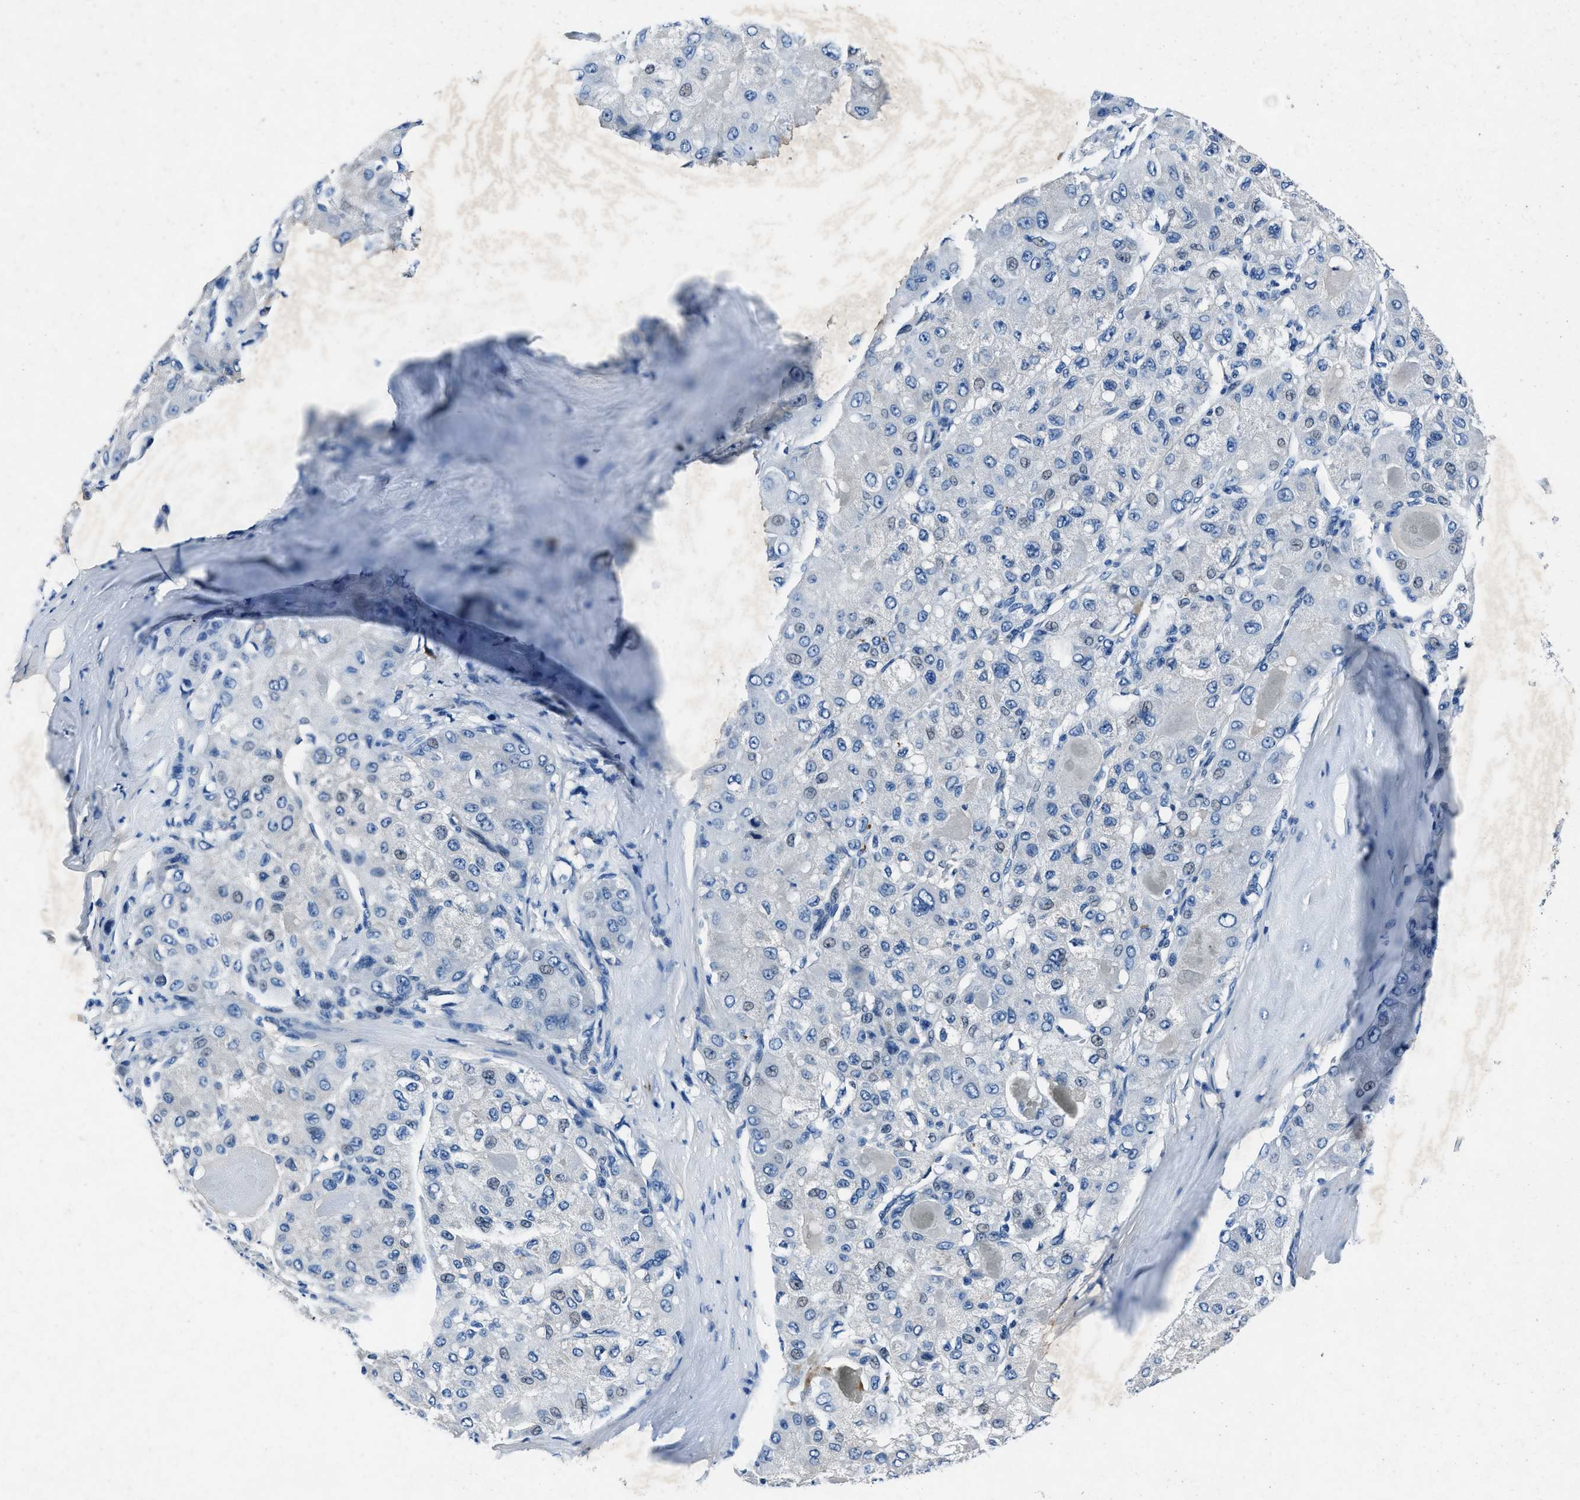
{"staining": {"intensity": "negative", "quantity": "none", "location": "none"}, "tissue": "liver cancer", "cell_type": "Tumor cells", "image_type": "cancer", "snomed": [{"axis": "morphology", "description": "Carcinoma, Hepatocellular, NOS"}, {"axis": "topography", "description": "Liver"}], "caption": "Immunohistochemical staining of liver cancer (hepatocellular carcinoma) displays no significant expression in tumor cells.", "gene": "NACAD", "patient": {"sex": "male", "age": 80}}